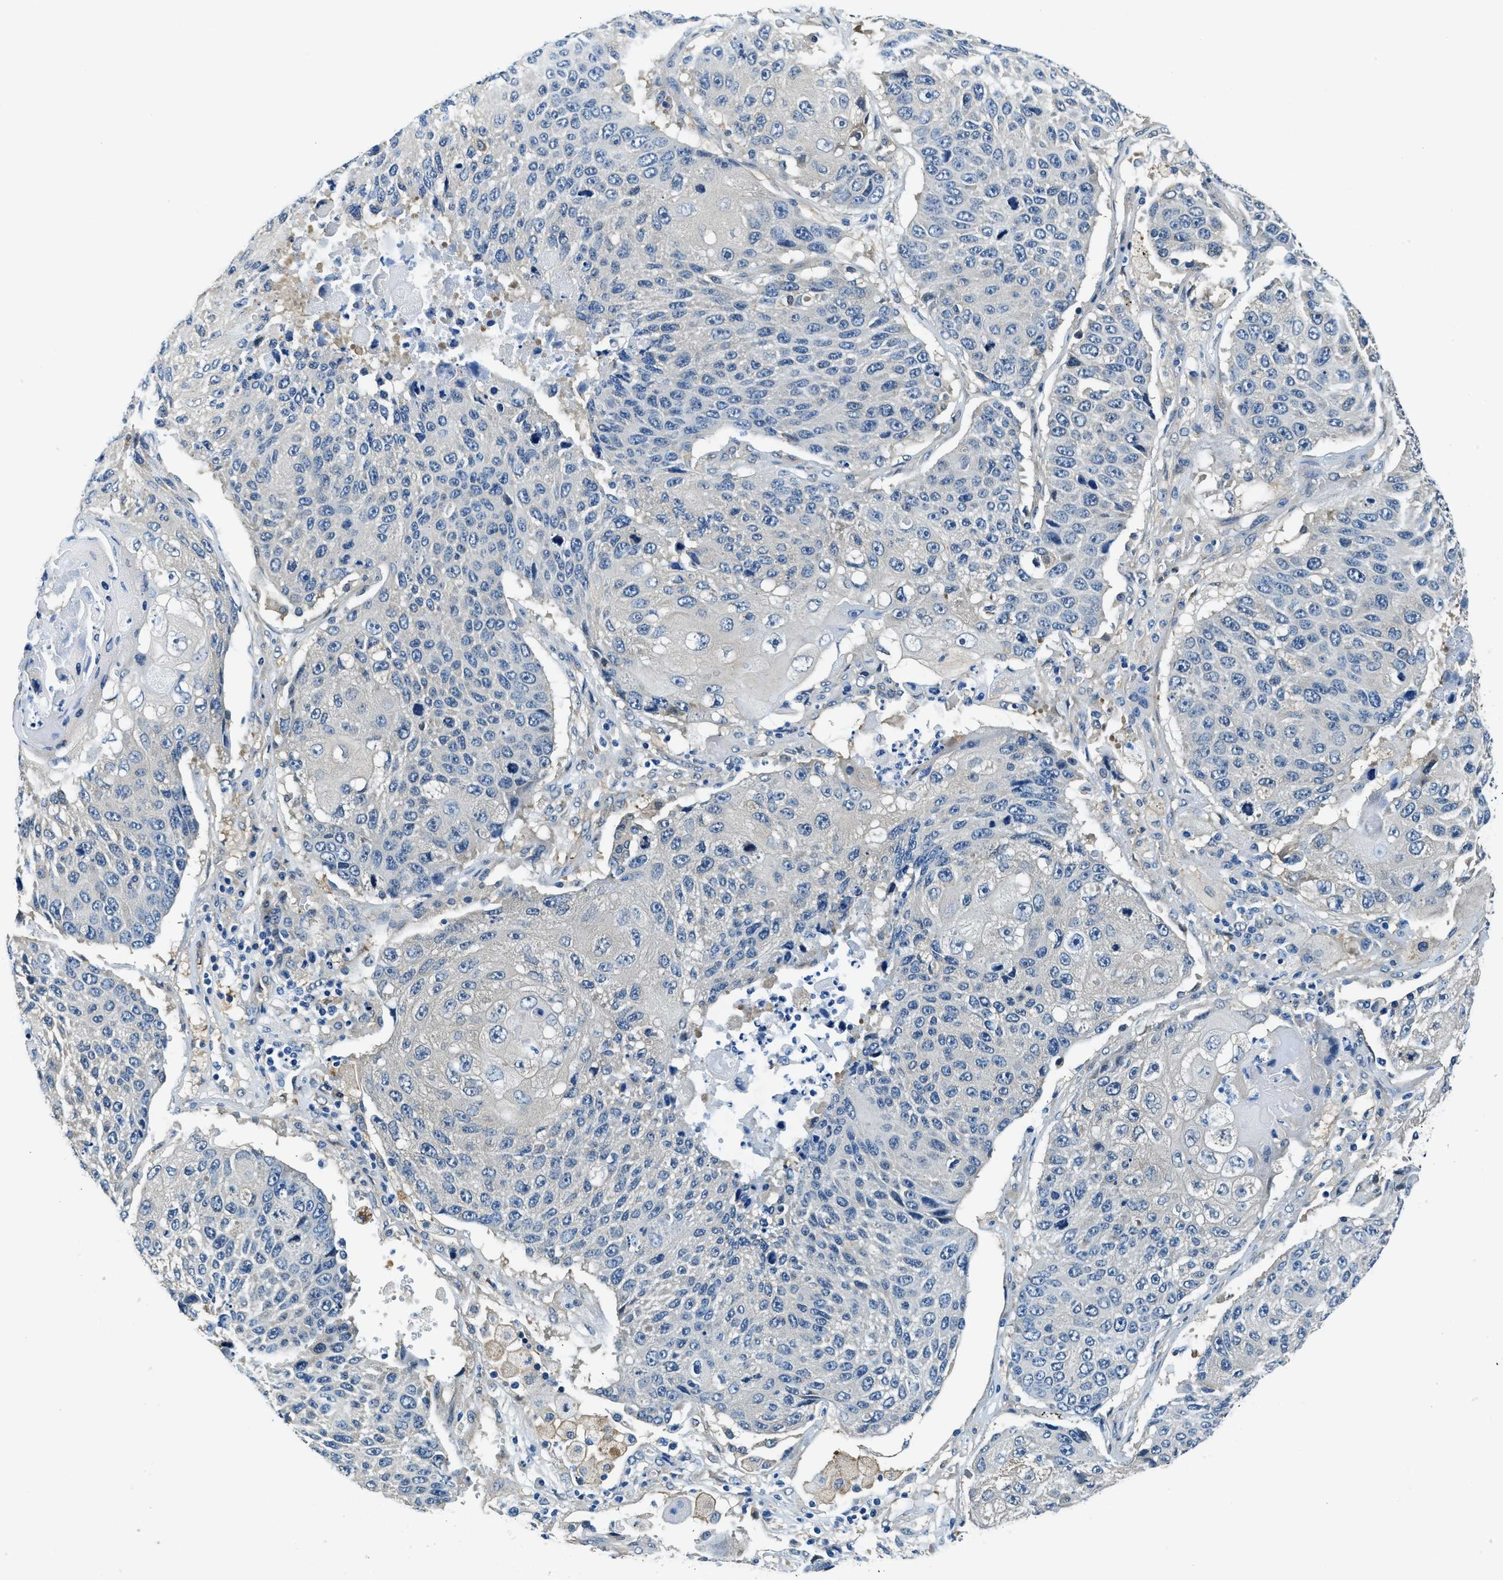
{"staining": {"intensity": "negative", "quantity": "none", "location": "none"}, "tissue": "lung cancer", "cell_type": "Tumor cells", "image_type": "cancer", "snomed": [{"axis": "morphology", "description": "Squamous cell carcinoma, NOS"}, {"axis": "topography", "description": "Lung"}], "caption": "DAB immunohistochemical staining of lung cancer demonstrates no significant positivity in tumor cells. (Brightfield microscopy of DAB immunohistochemistry (IHC) at high magnification).", "gene": "TWF1", "patient": {"sex": "male", "age": 61}}